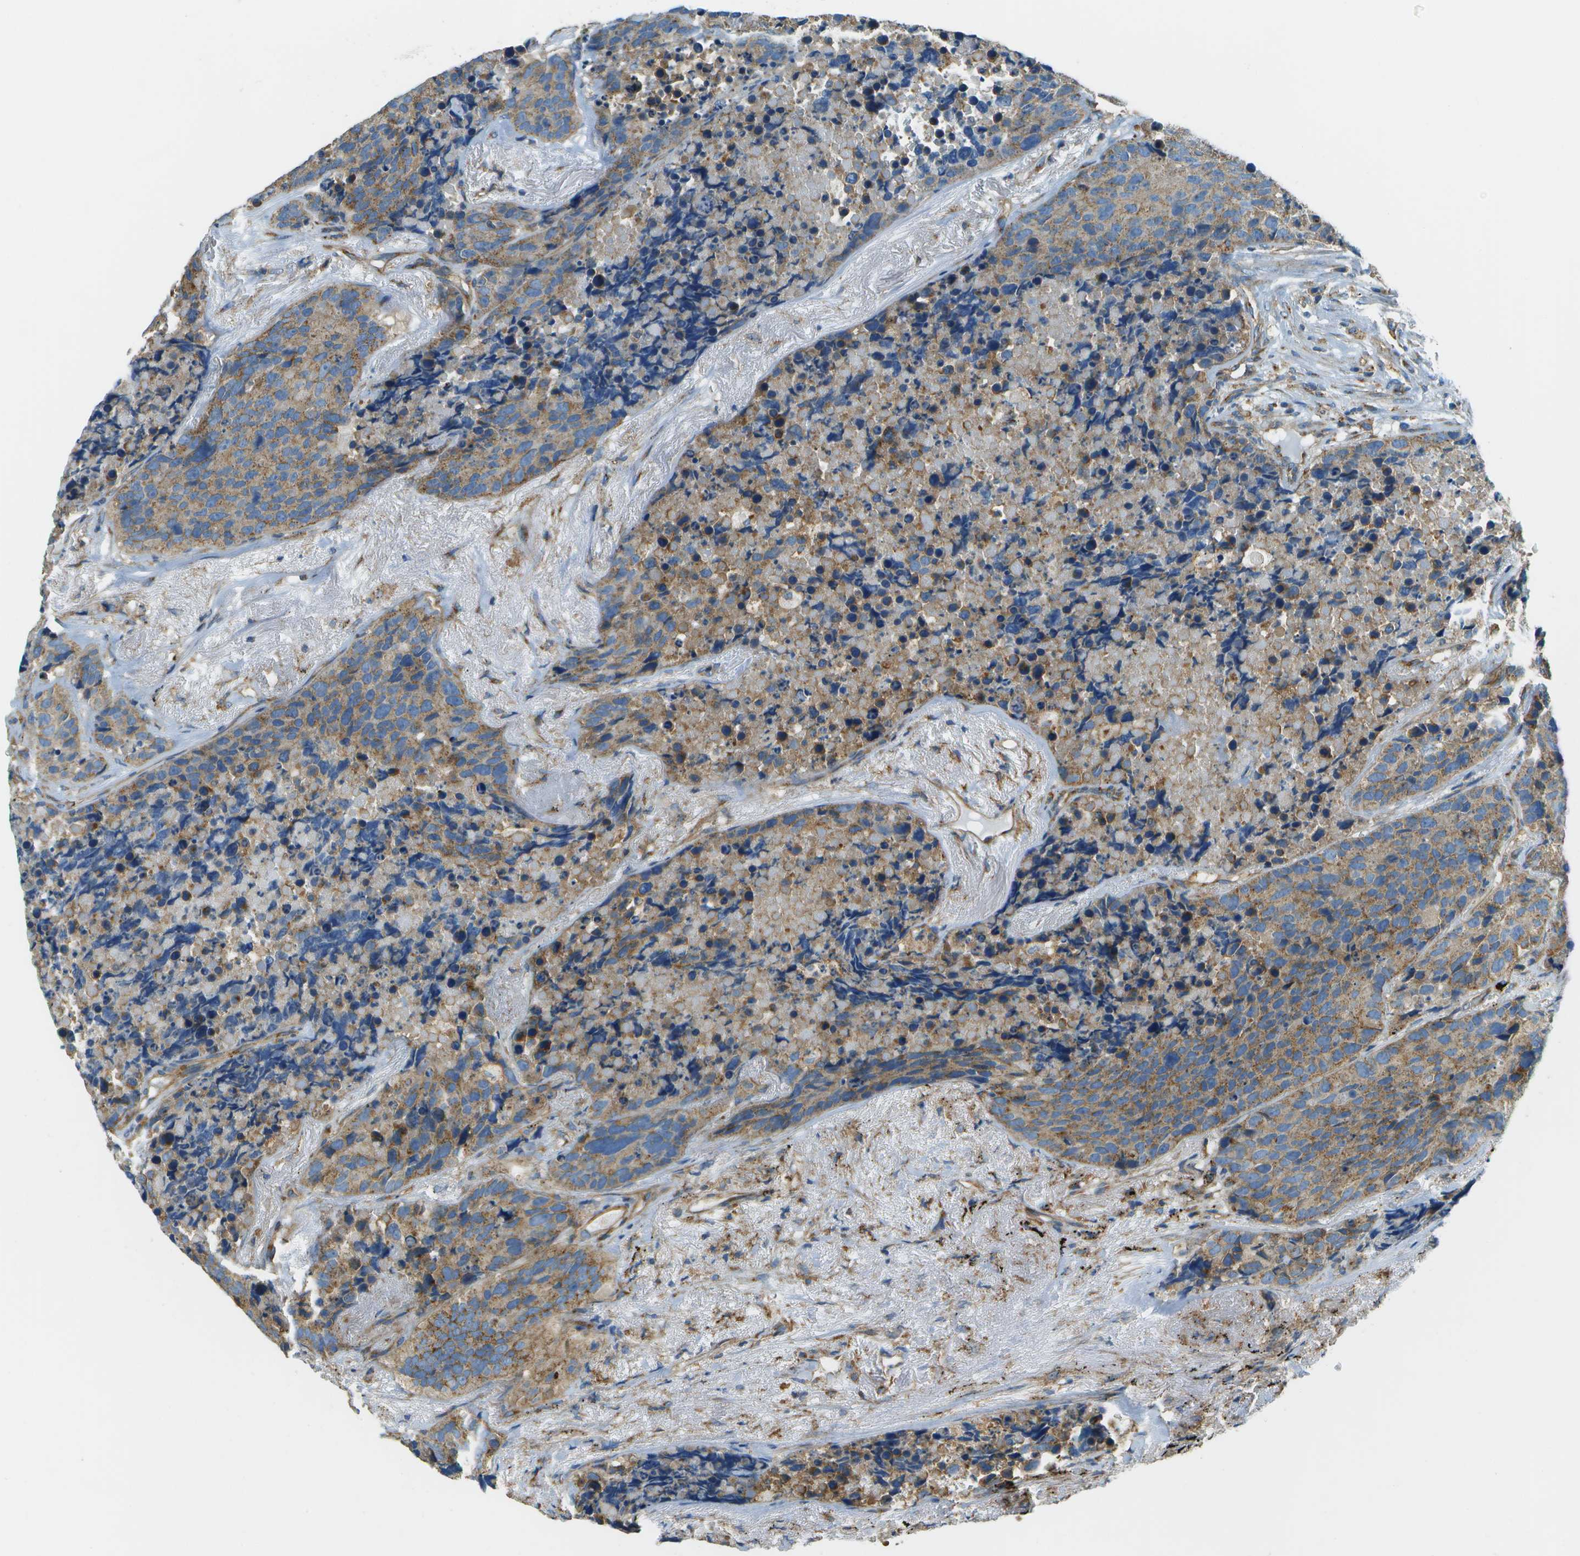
{"staining": {"intensity": "moderate", "quantity": ">75%", "location": "cytoplasmic/membranous"}, "tissue": "carcinoid", "cell_type": "Tumor cells", "image_type": "cancer", "snomed": [{"axis": "morphology", "description": "Carcinoid, malignant, NOS"}, {"axis": "topography", "description": "Lung"}], "caption": "Tumor cells show medium levels of moderate cytoplasmic/membranous positivity in about >75% of cells in human carcinoid.", "gene": "CLTC", "patient": {"sex": "male", "age": 60}}